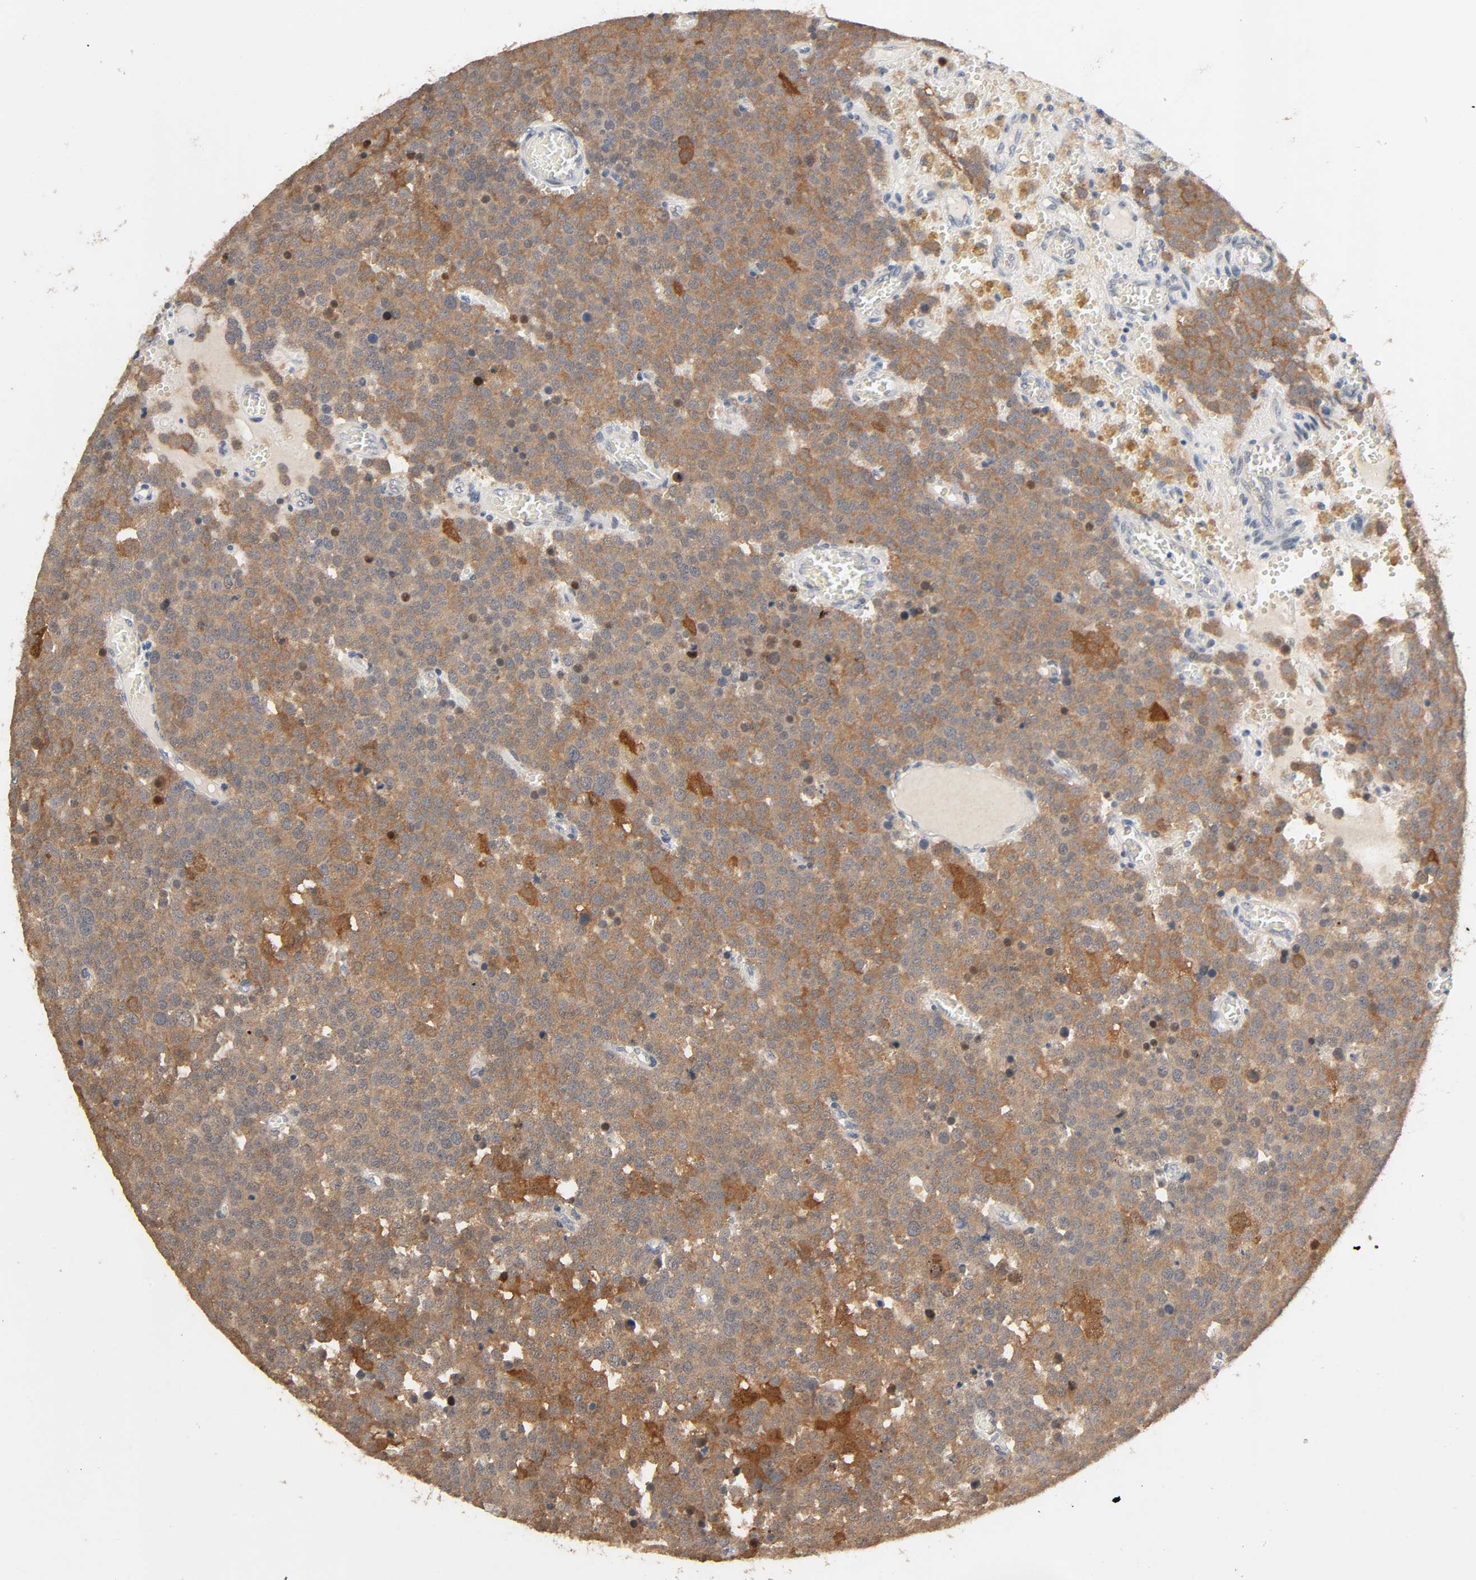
{"staining": {"intensity": "strong", "quantity": ">75%", "location": "cytoplasmic/membranous"}, "tissue": "testis cancer", "cell_type": "Tumor cells", "image_type": "cancer", "snomed": [{"axis": "morphology", "description": "Seminoma, NOS"}, {"axis": "topography", "description": "Testis"}], "caption": "Seminoma (testis) stained for a protein (brown) demonstrates strong cytoplasmic/membranous positive positivity in approximately >75% of tumor cells.", "gene": "MAGEA8", "patient": {"sex": "male", "age": 71}}